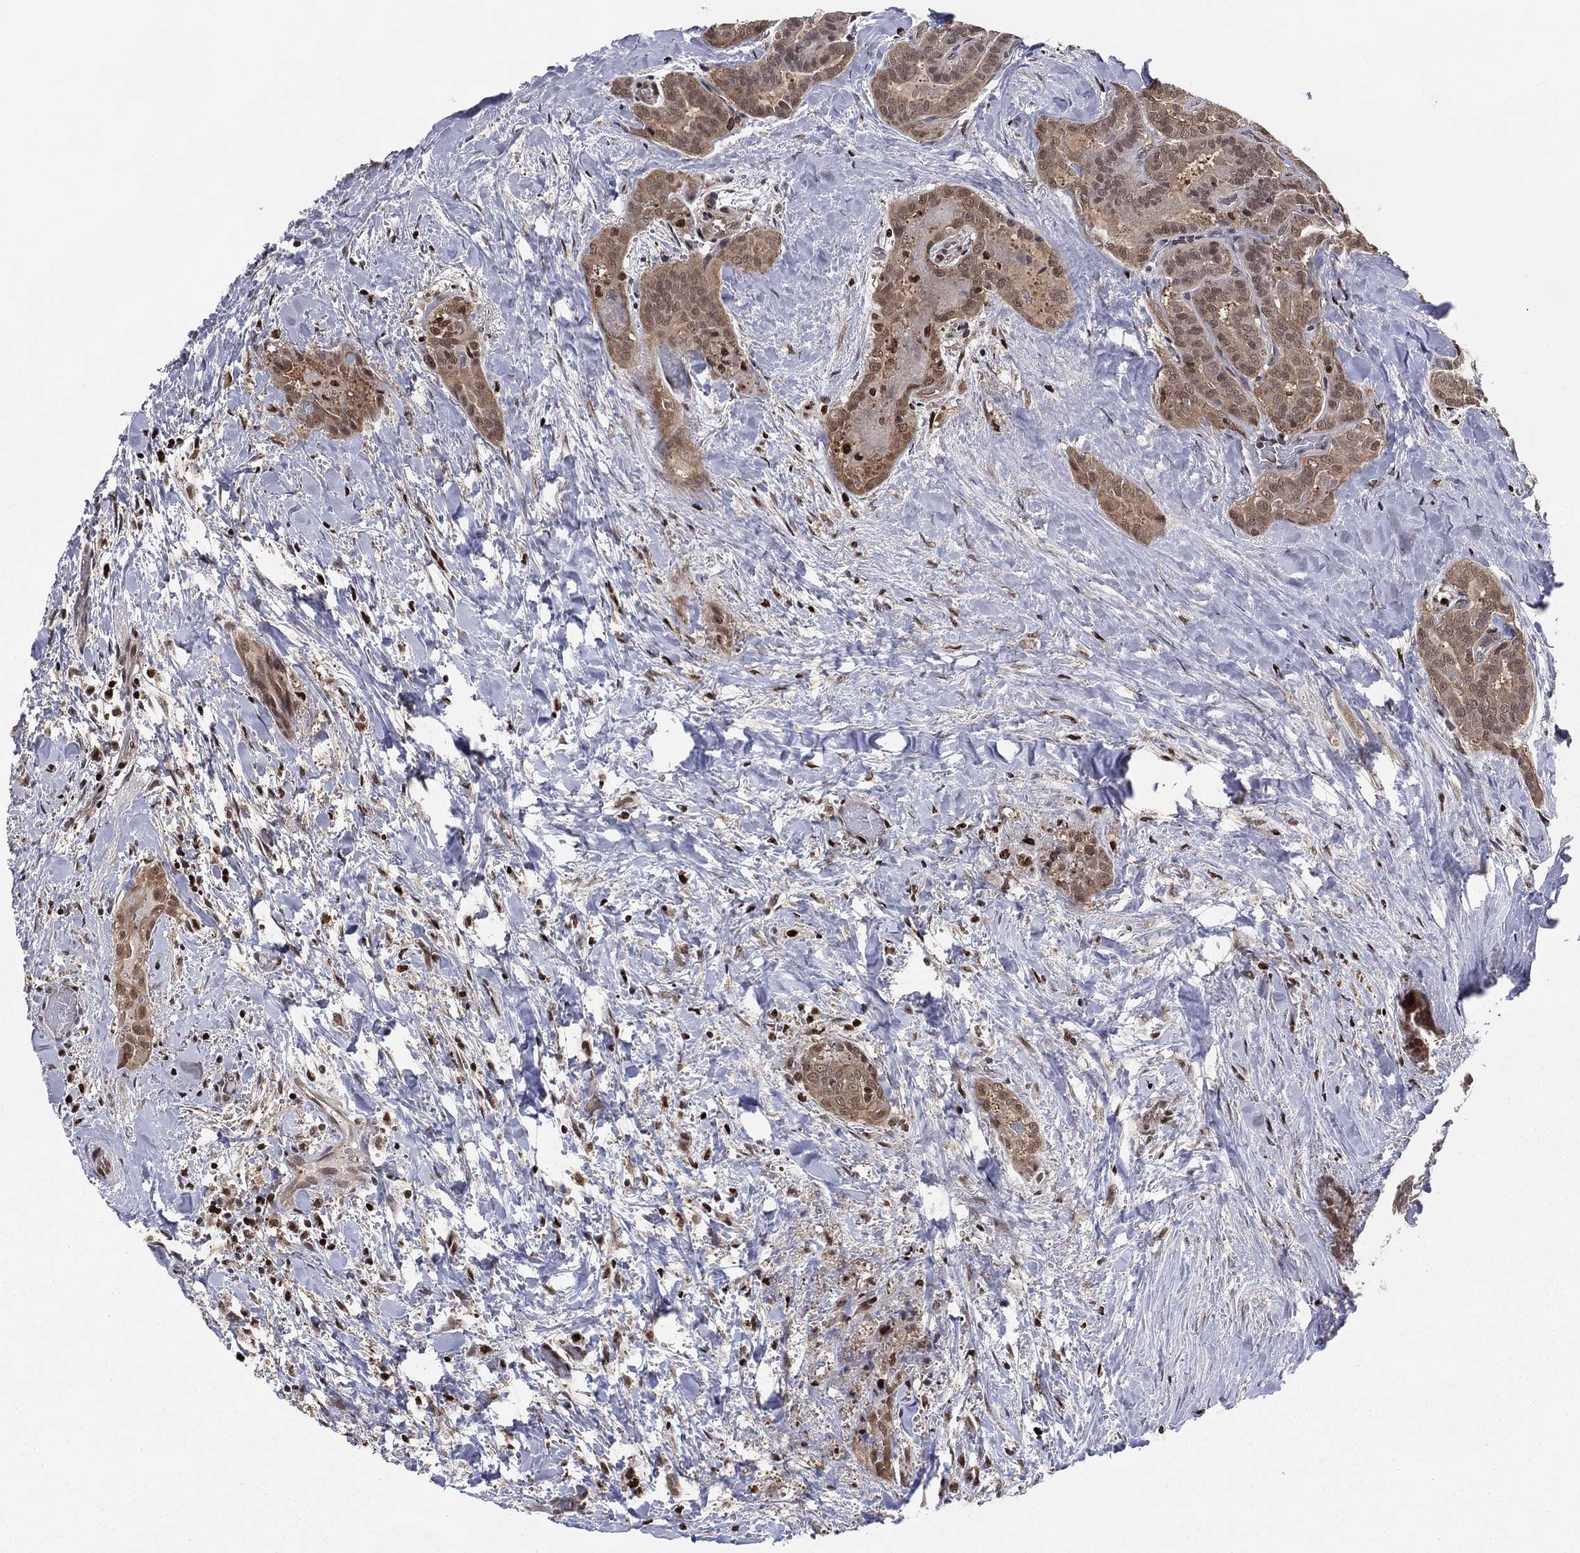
{"staining": {"intensity": "moderate", "quantity": ">75%", "location": "cytoplasmic/membranous,nuclear"}, "tissue": "thyroid cancer", "cell_type": "Tumor cells", "image_type": "cancer", "snomed": [{"axis": "morphology", "description": "Papillary adenocarcinoma, NOS"}, {"axis": "topography", "description": "Thyroid gland"}], "caption": "A high-resolution image shows IHC staining of thyroid cancer (papillary adenocarcinoma), which displays moderate cytoplasmic/membranous and nuclear expression in approximately >75% of tumor cells.", "gene": "PSMA1", "patient": {"sex": "female", "age": 39}}